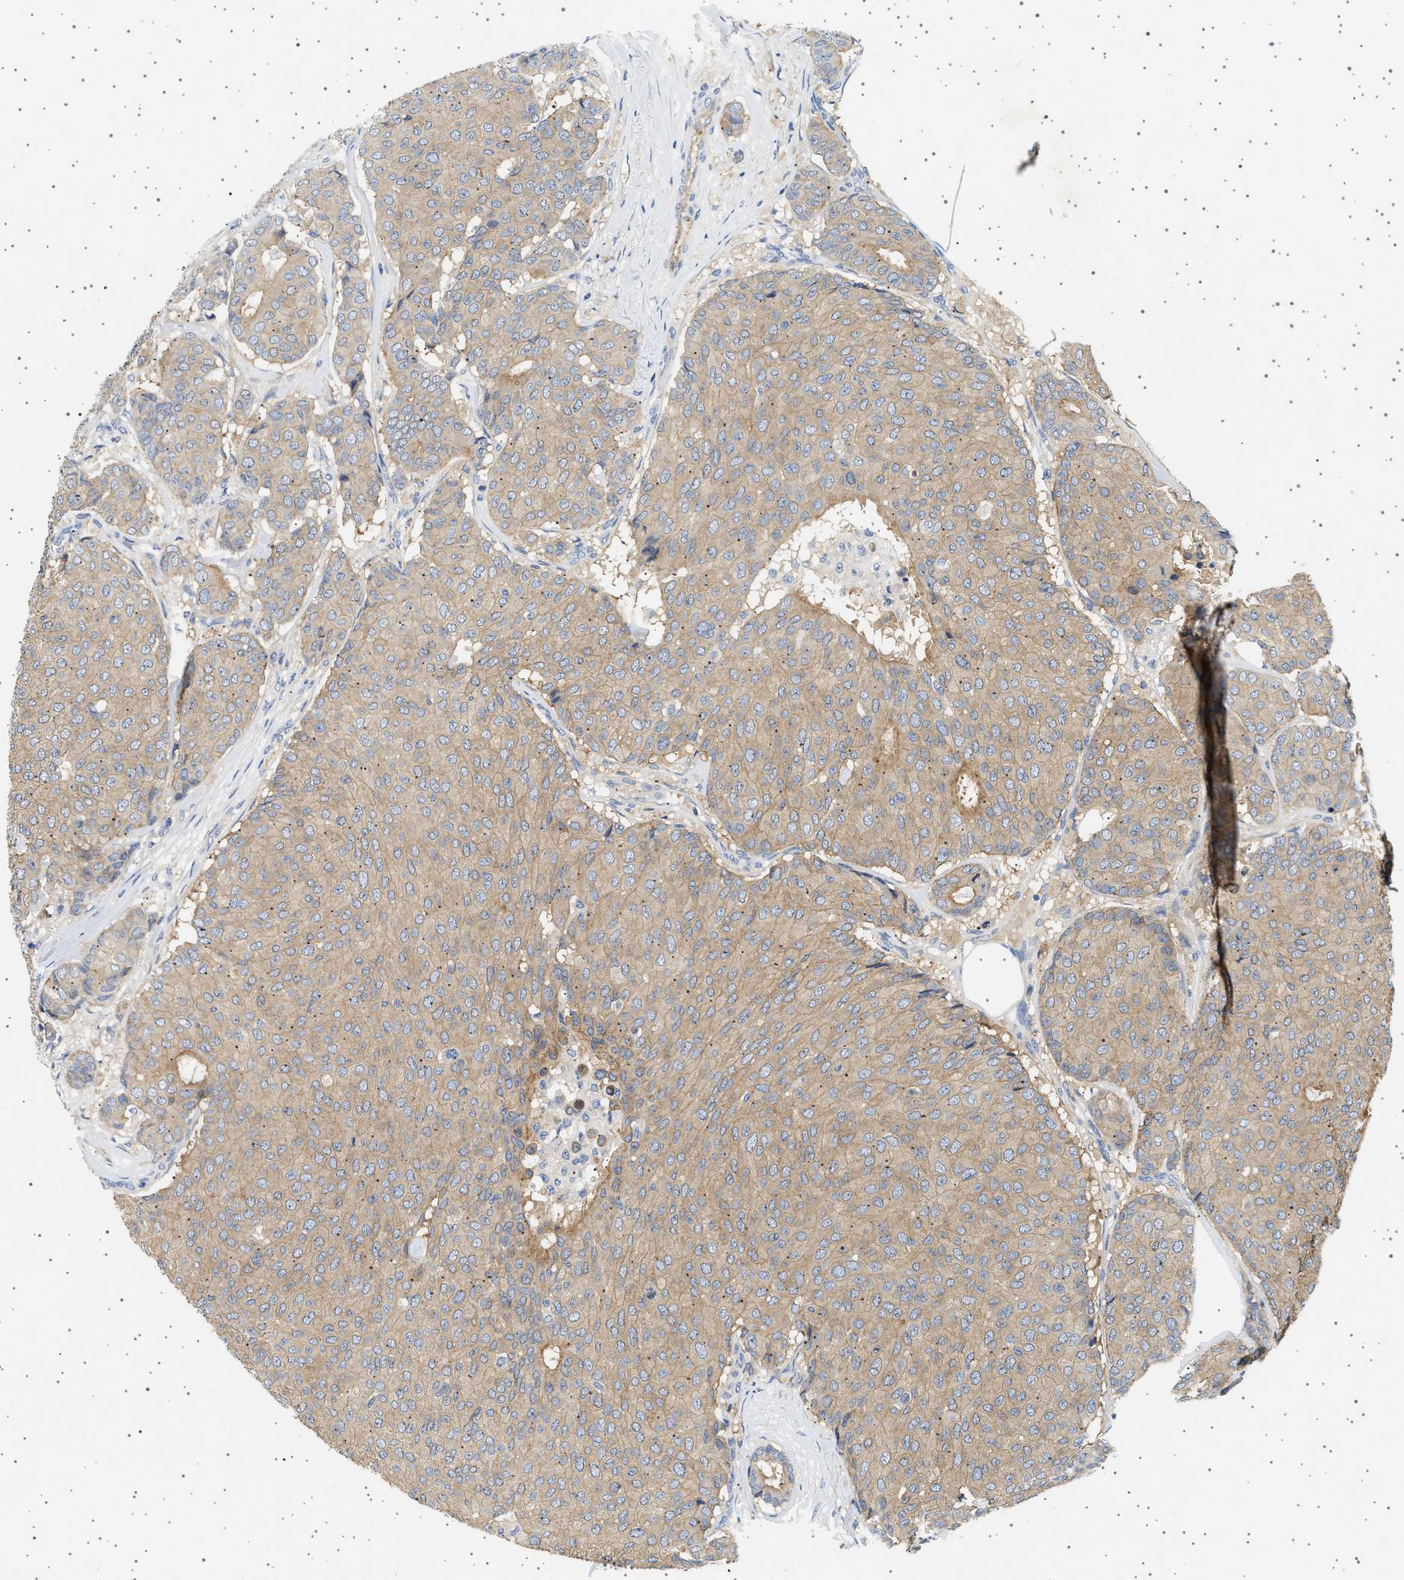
{"staining": {"intensity": "moderate", "quantity": ">75%", "location": "cytoplasmic/membranous"}, "tissue": "breast cancer", "cell_type": "Tumor cells", "image_type": "cancer", "snomed": [{"axis": "morphology", "description": "Duct carcinoma"}, {"axis": "topography", "description": "Breast"}], "caption": "A histopathology image of breast cancer (invasive ductal carcinoma) stained for a protein shows moderate cytoplasmic/membranous brown staining in tumor cells. The protein of interest is stained brown, and the nuclei are stained in blue (DAB (3,3'-diaminobenzidine) IHC with brightfield microscopy, high magnification).", "gene": "PLPP6", "patient": {"sex": "female", "age": 75}}